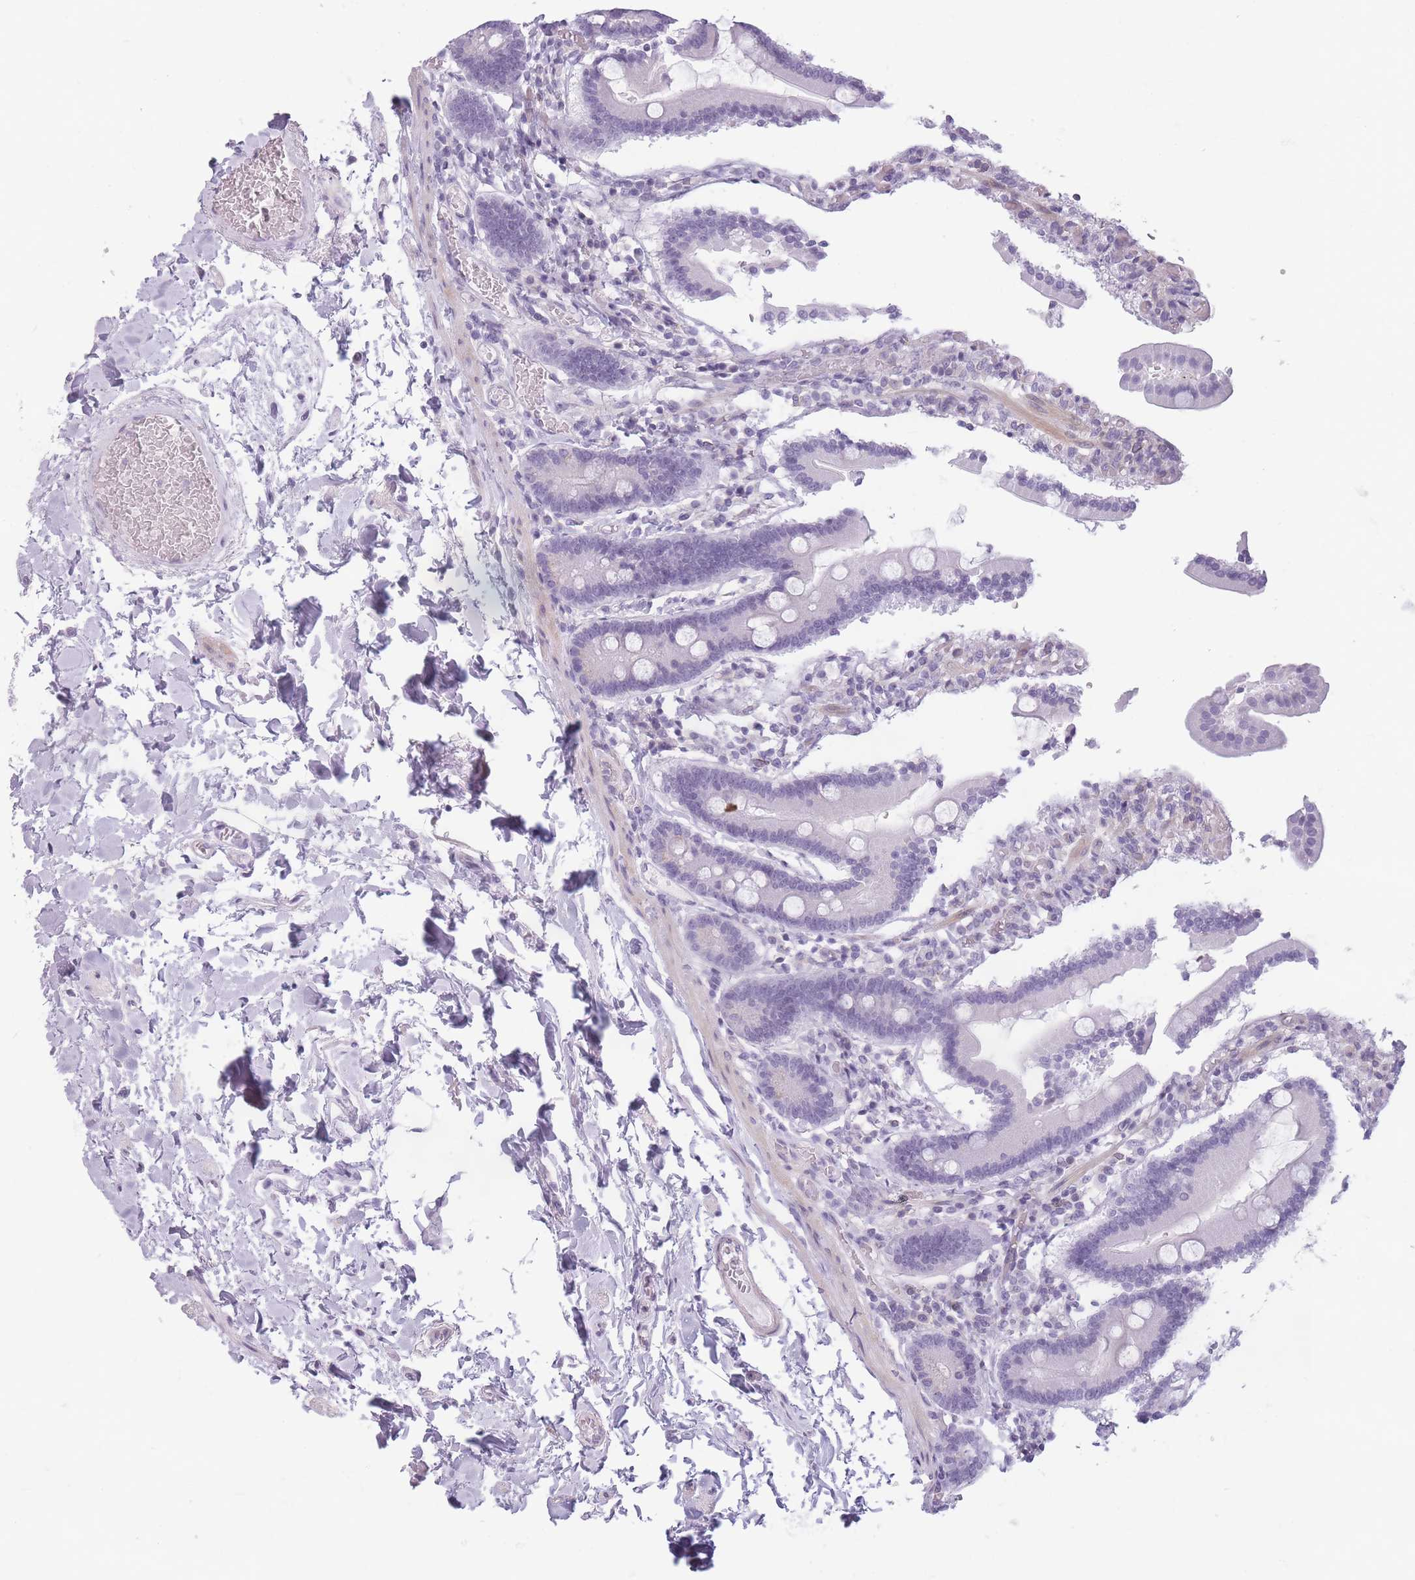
{"staining": {"intensity": "negative", "quantity": "none", "location": "none"}, "tissue": "duodenum", "cell_type": "Glandular cells", "image_type": "normal", "snomed": [{"axis": "morphology", "description": "Normal tissue, NOS"}, {"axis": "topography", "description": "Duodenum"}], "caption": "Histopathology image shows no significant protein expression in glandular cells of unremarkable duodenum.", "gene": "GGT1", "patient": {"sex": "male", "age": 55}}